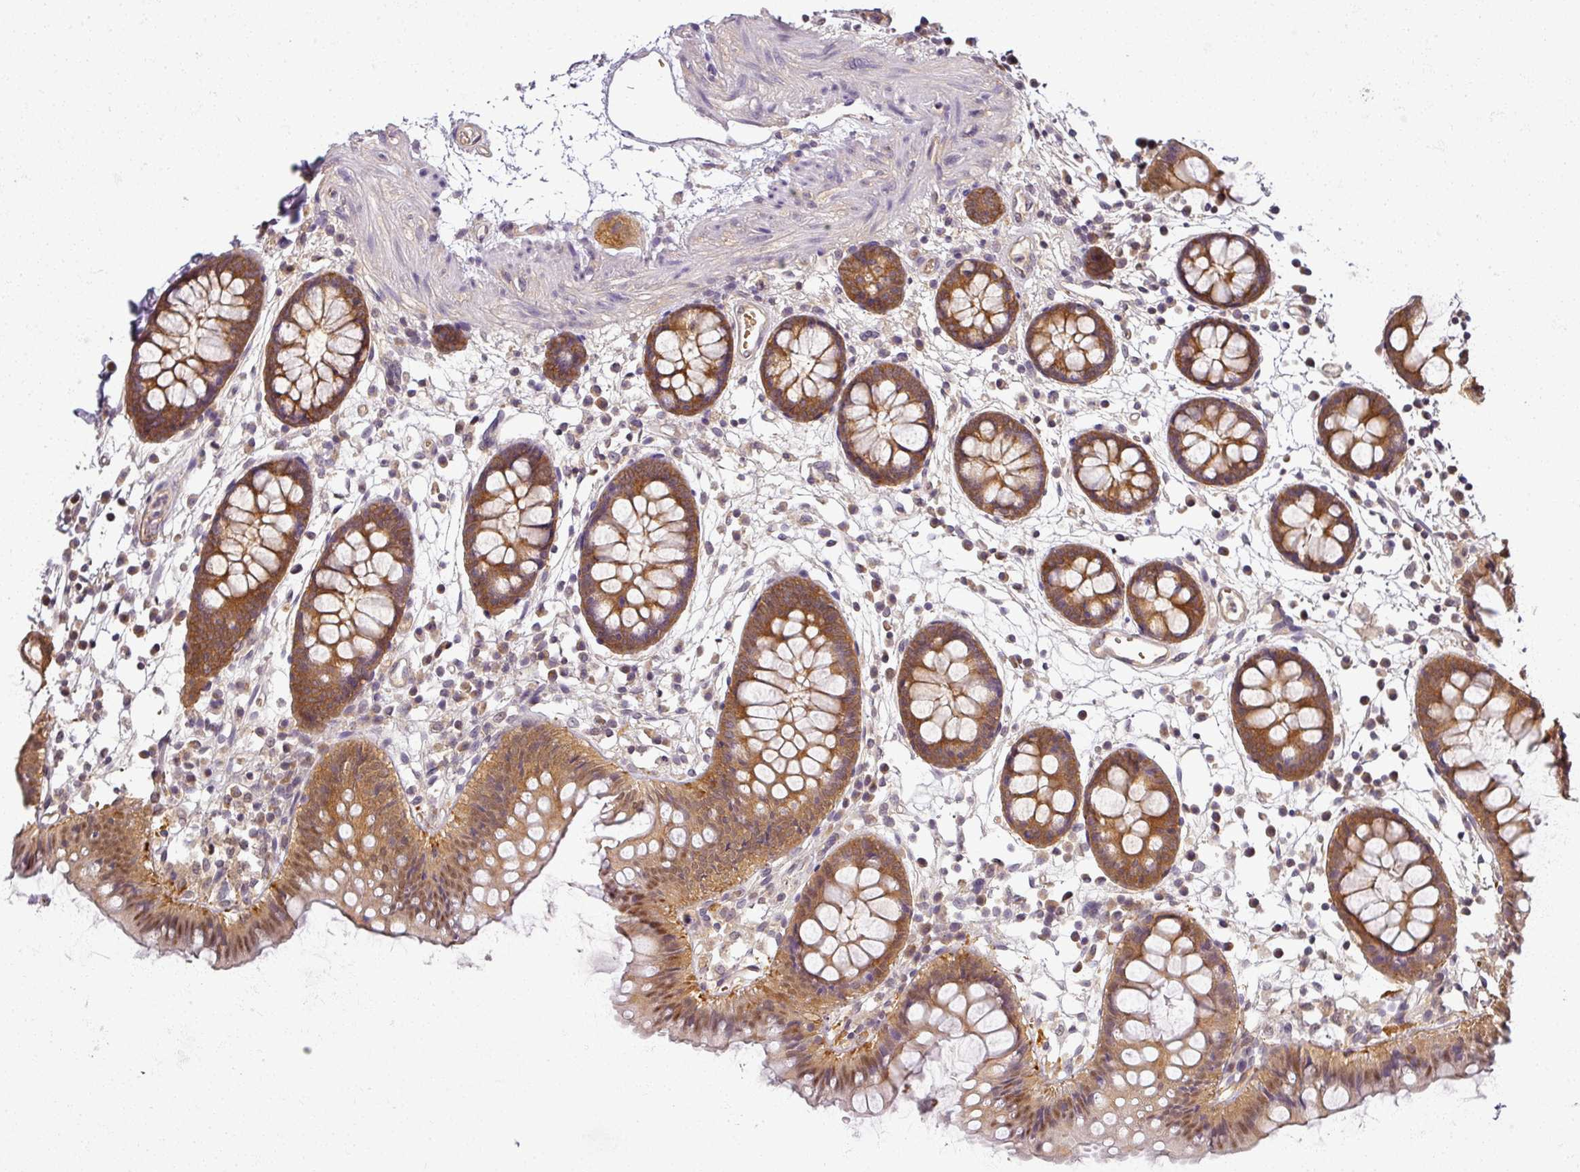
{"staining": {"intensity": "moderate", "quantity": "<25%", "location": "cytoplasmic/membranous"}, "tissue": "colon", "cell_type": "Endothelial cells", "image_type": "normal", "snomed": [{"axis": "morphology", "description": "Normal tissue, NOS"}, {"axis": "topography", "description": "Colon"}], "caption": "A micrograph of colon stained for a protein demonstrates moderate cytoplasmic/membranous brown staining in endothelial cells. Using DAB (brown) and hematoxylin (blue) stains, captured at high magnification using brightfield microscopy.", "gene": "AGPAT4", "patient": {"sex": "female", "age": 84}}